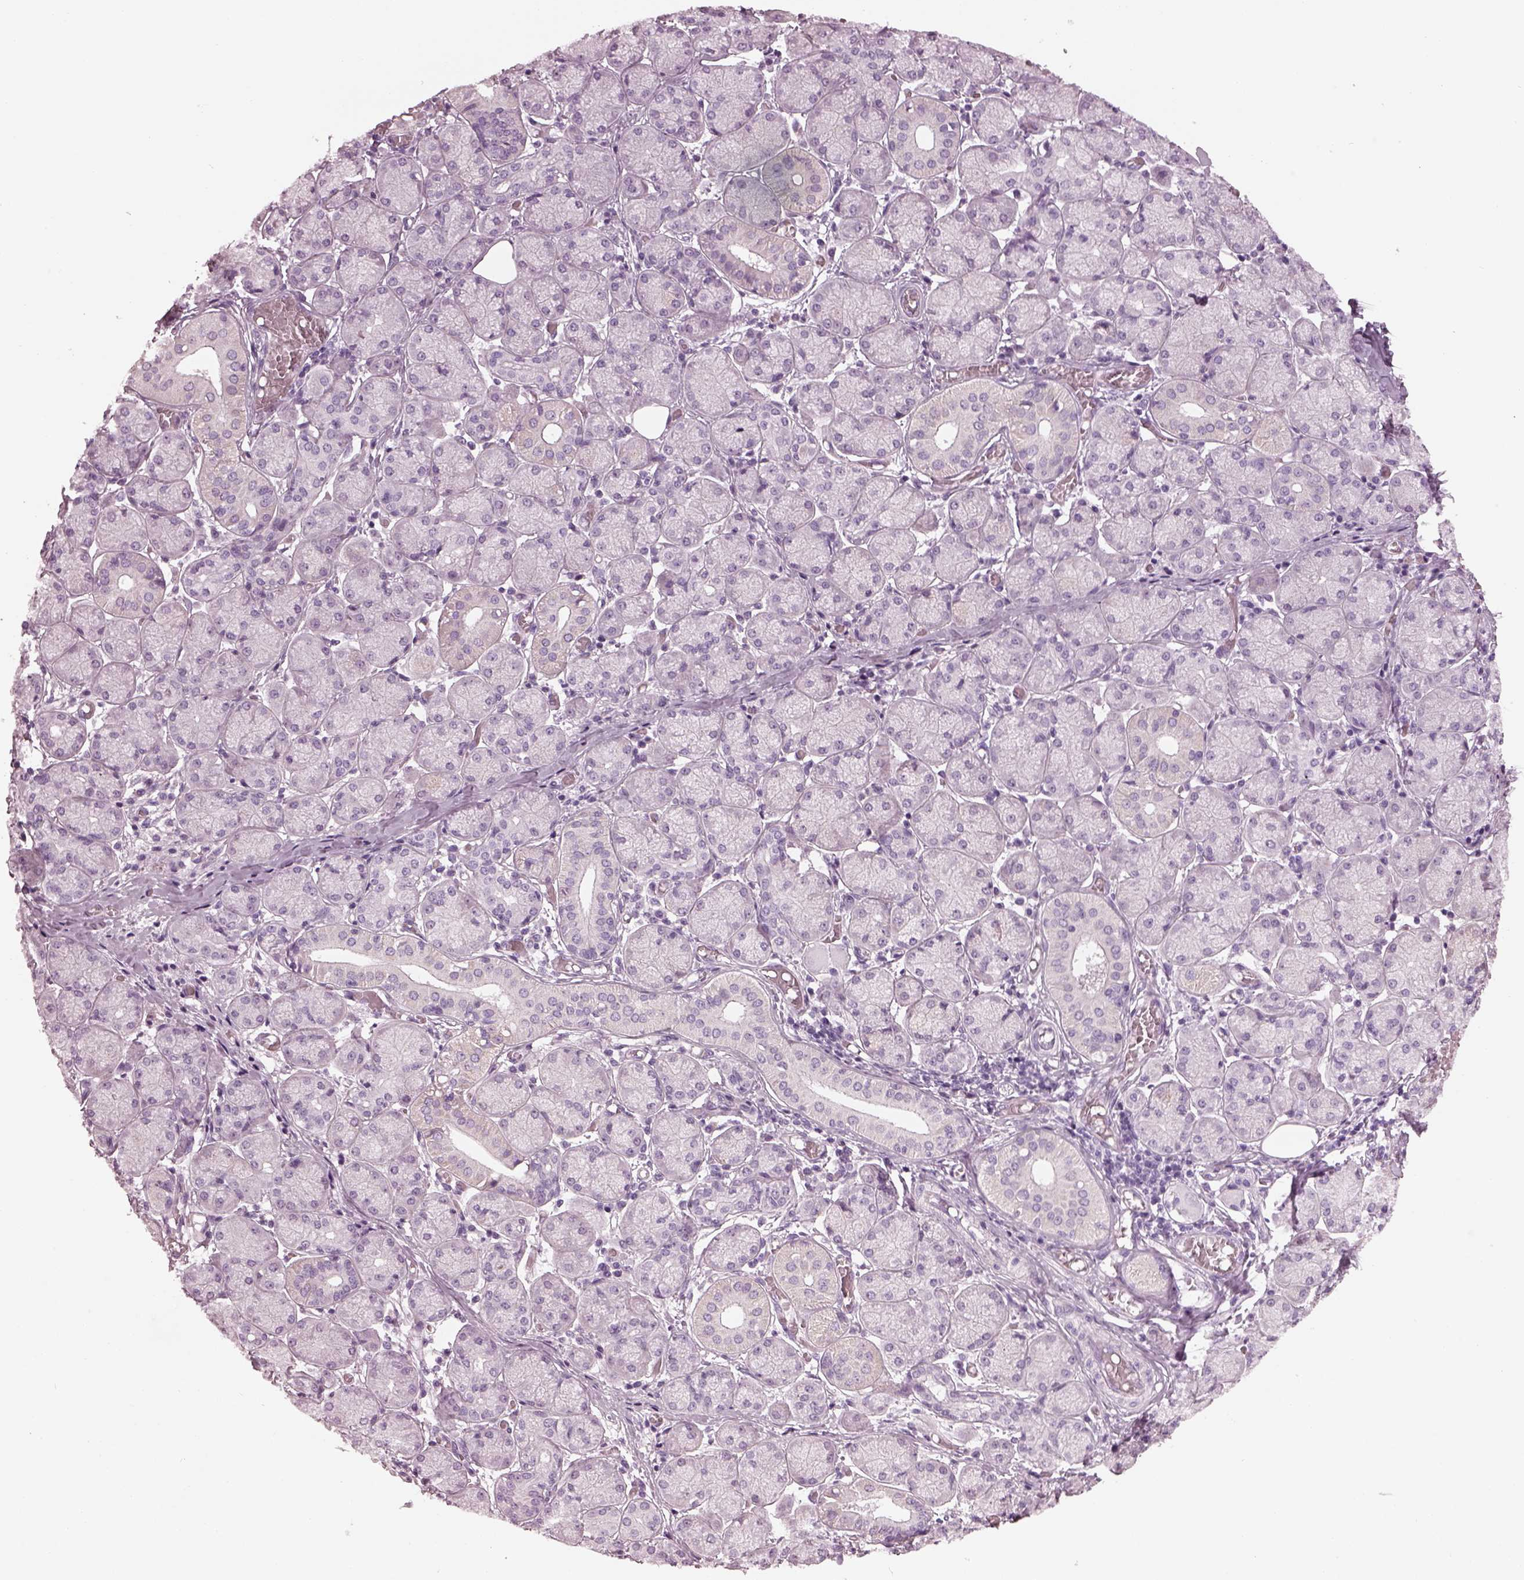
{"staining": {"intensity": "moderate", "quantity": "<25%", "location": "cytoplasmic/membranous"}, "tissue": "salivary gland", "cell_type": "Glandular cells", "image_type": "normal", "snomed": [{"axis": "morphology", "description": "Normal tissue, NOS"}, {"axis": "topography", "description": "Salivary gland"}, {"axis": "topography", "description": "Peripheral nerve tissue"}], "caption": "A brown stain shows moderate cytoplasmic/membranous positivity of a protein in glandular cells of unremarkable human salivary gland. The staining was performed using DAB to visualize the protein expression in brown, while the nuclei were stained in blue with hematoxylin (Magnification: 20x).", "gene": "PDC", "patient": {"sex": "female", "age": 24}}